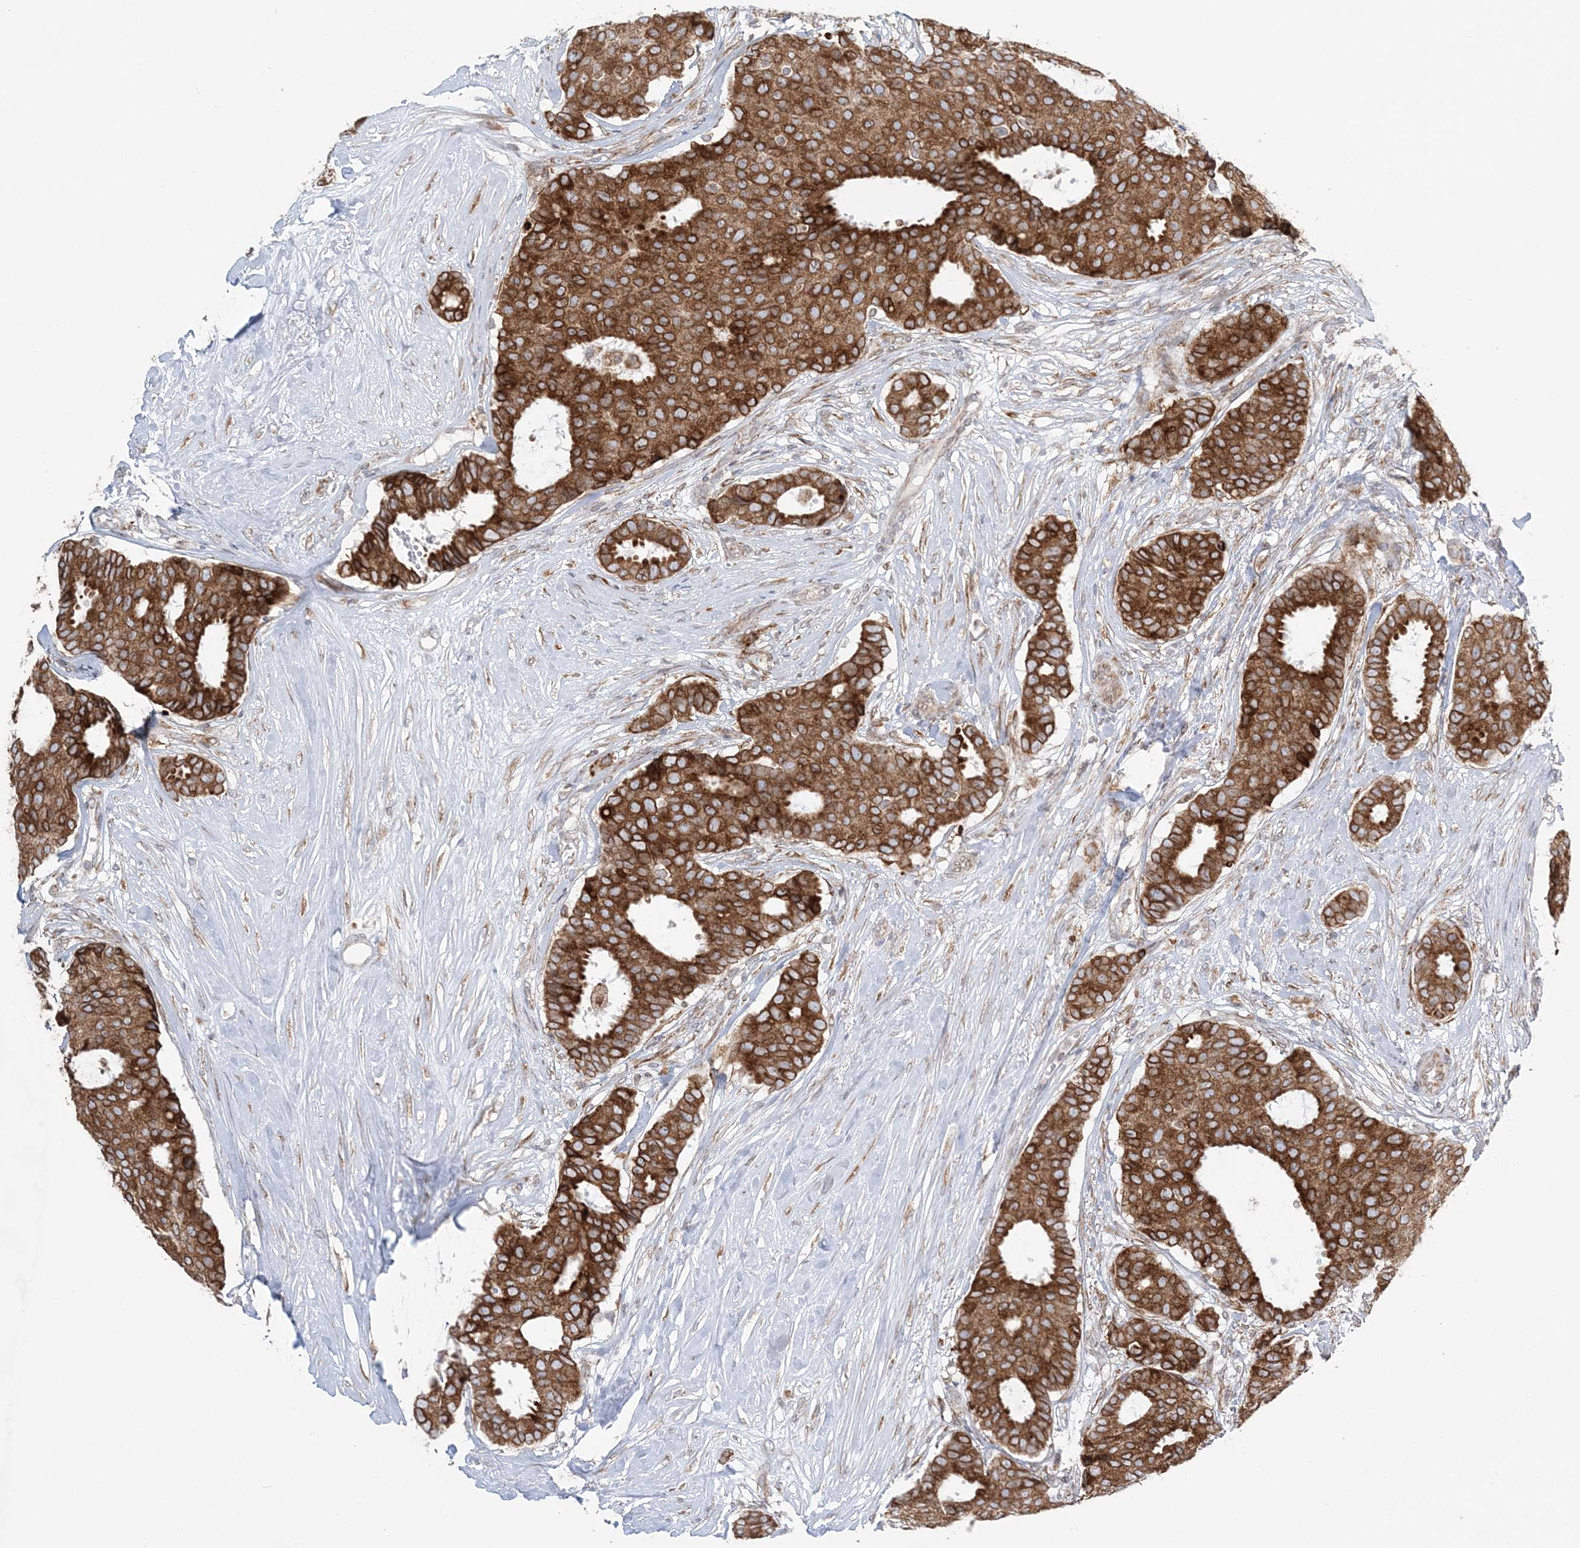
{"staining": {"intensity": "strong", "quantity": ">75%", "location": "cytoplasmic/membranous"}, "tissue": "breast cancer", "cell_type": "Tumor cells", "image_type": "cancer", "snomed": [{"axis": "morphology", "description": "Duct carcinoma"}, {"axis": "topography", "description": "Breast"}], "caption": "The histopathology image displays staining of invasive ductal carcinoma (breast), revealing strong cytoplasmic/membranous protein expression (brown color) within tumor cells.", "gene": "TMED10", "patient": {"sex": "female", "age": 75}}